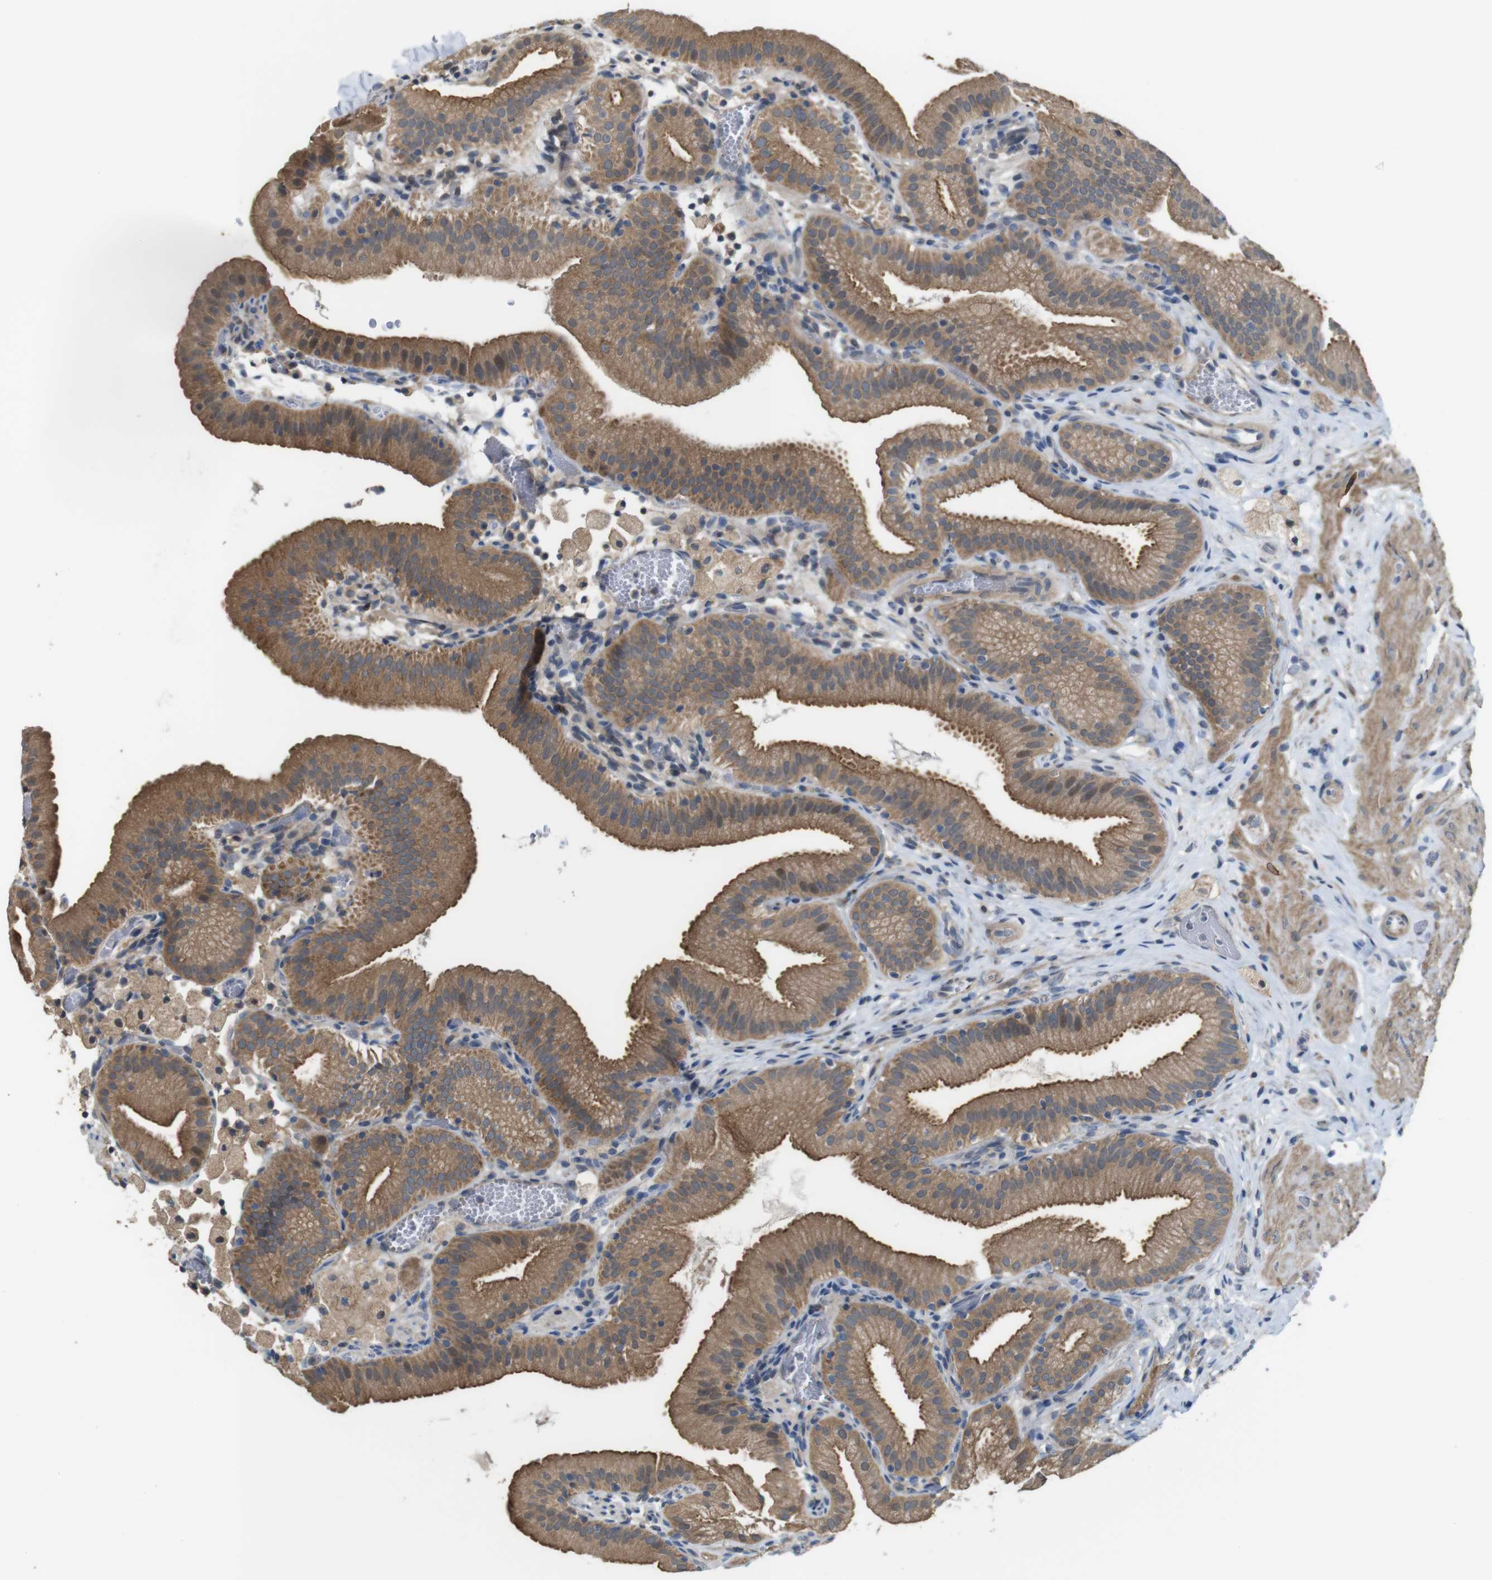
{"staining": {"intensity": "strong", "quantity": ">75%", "location": "cytoplasmic/membranous"}, "tissue": "gallbladder", "cell_type": "Glandular cells", "image_type": "normal", "snomed": [{"axis": "morphology", "description": "Normal tissue, NOS"}, {"axis": "topography", "description": "Gallbladder"}], "caption": "Gallbladder stained with immunohistochemistry (IHC) exhibits strong cytoplasmic/membranous positivity in about >75% of glandular cells.", "gene": "CDC34", "patient": {"sex": "male", "age": 54}}